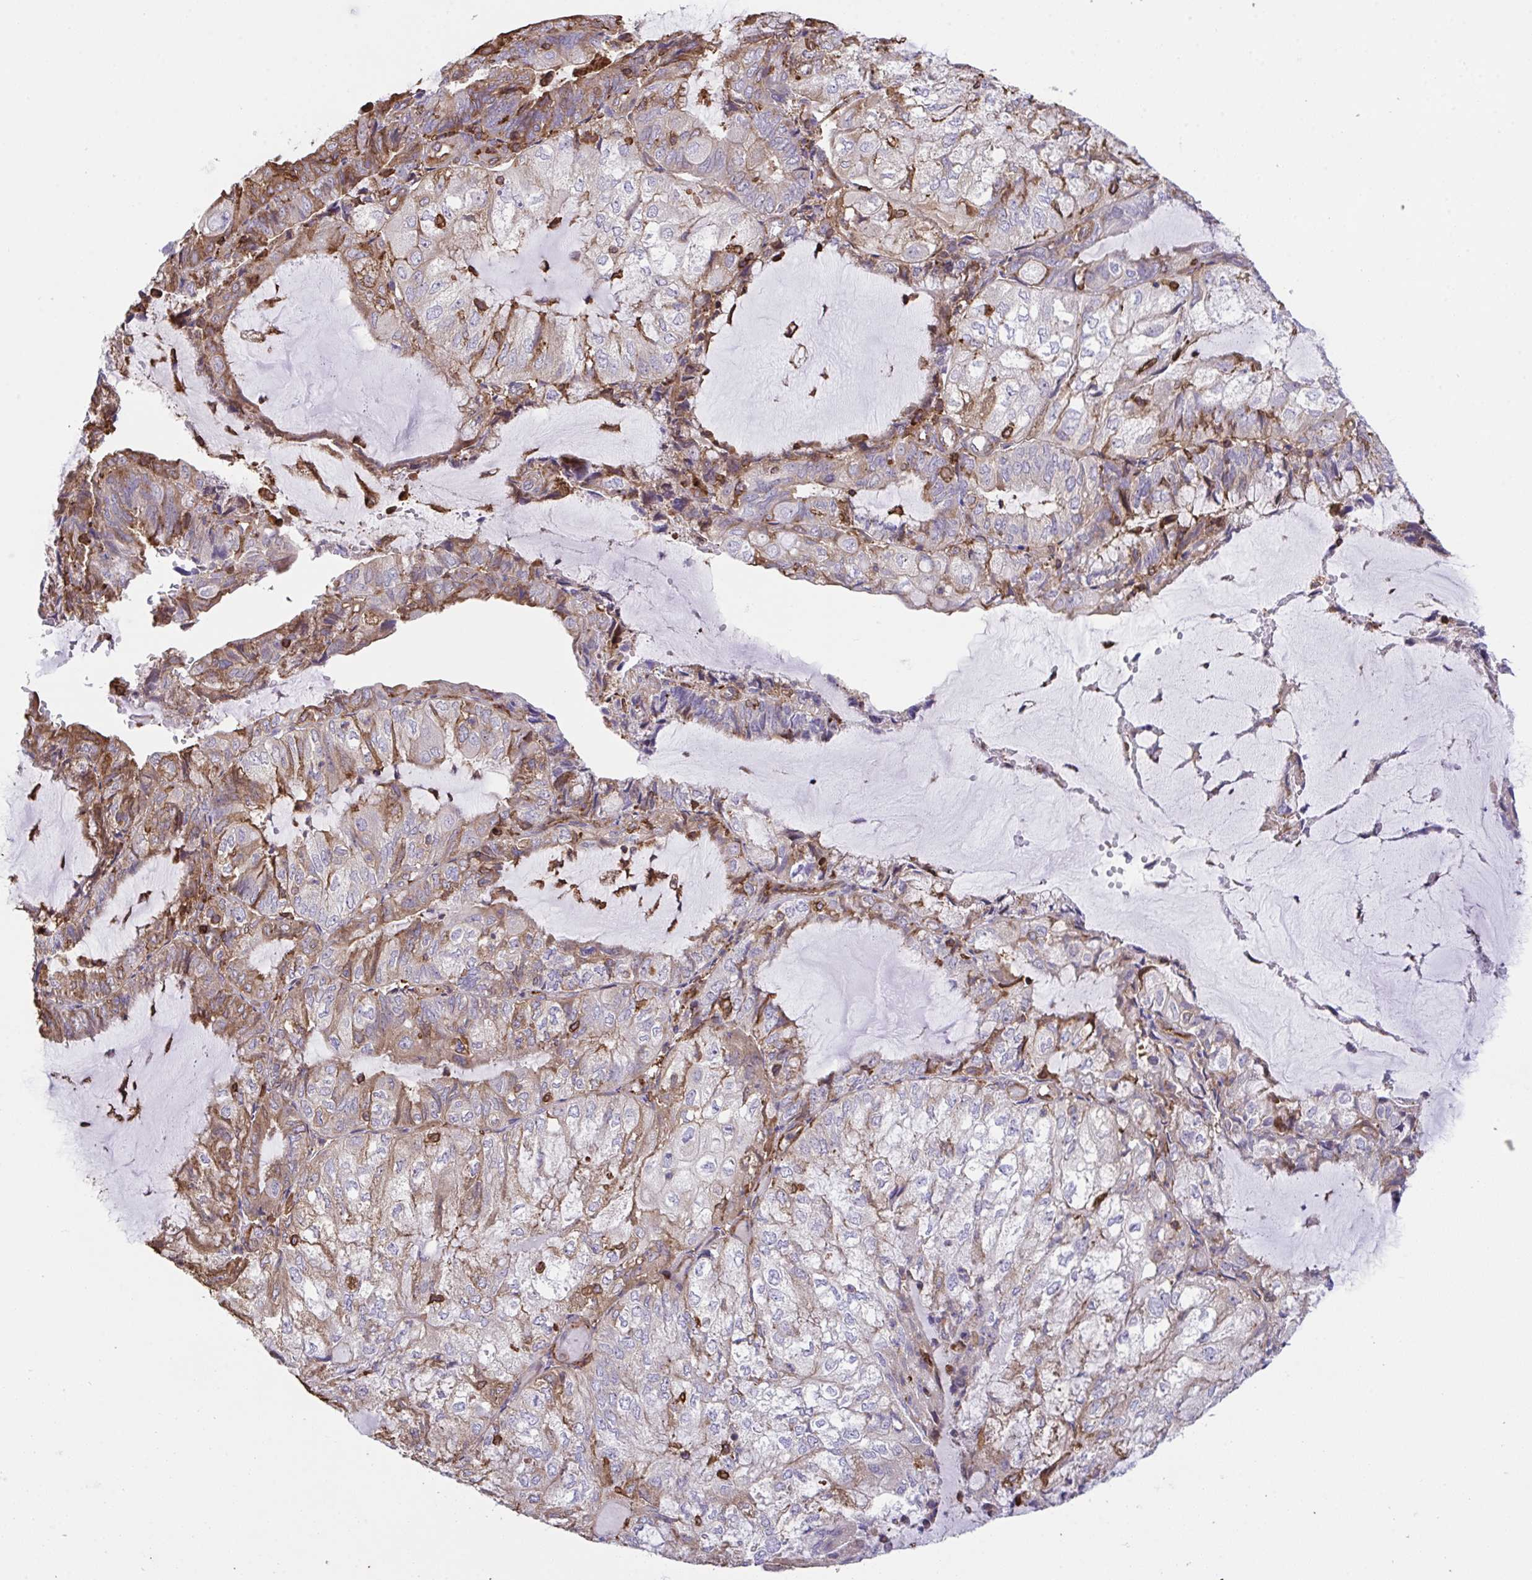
{"staining": {"intensity": "moderate", "quantity": "25%-75%", "location": "cytoplasmic/membranous"}, "tissue": "endometrial cancer", "cell_type": "Tumor cells", "image_type": "cancer", "snomed": [{"axis": "morphology", "description": "Adenocarcinoma, NOS"}, {"axis": "topography", "description": "Endometrium"}], "caption": "IHC of human endometrial adenocarcinoma shows medium levels of moderate cytoplasmic/membranous staining in about 25%-75% of tumor cells. Immunohistochemistry (ihc) stains the protein in brown and the nuclei are stained blue.", "gene": "PPIH", "patient": {"sex": "female", "age": 81}}